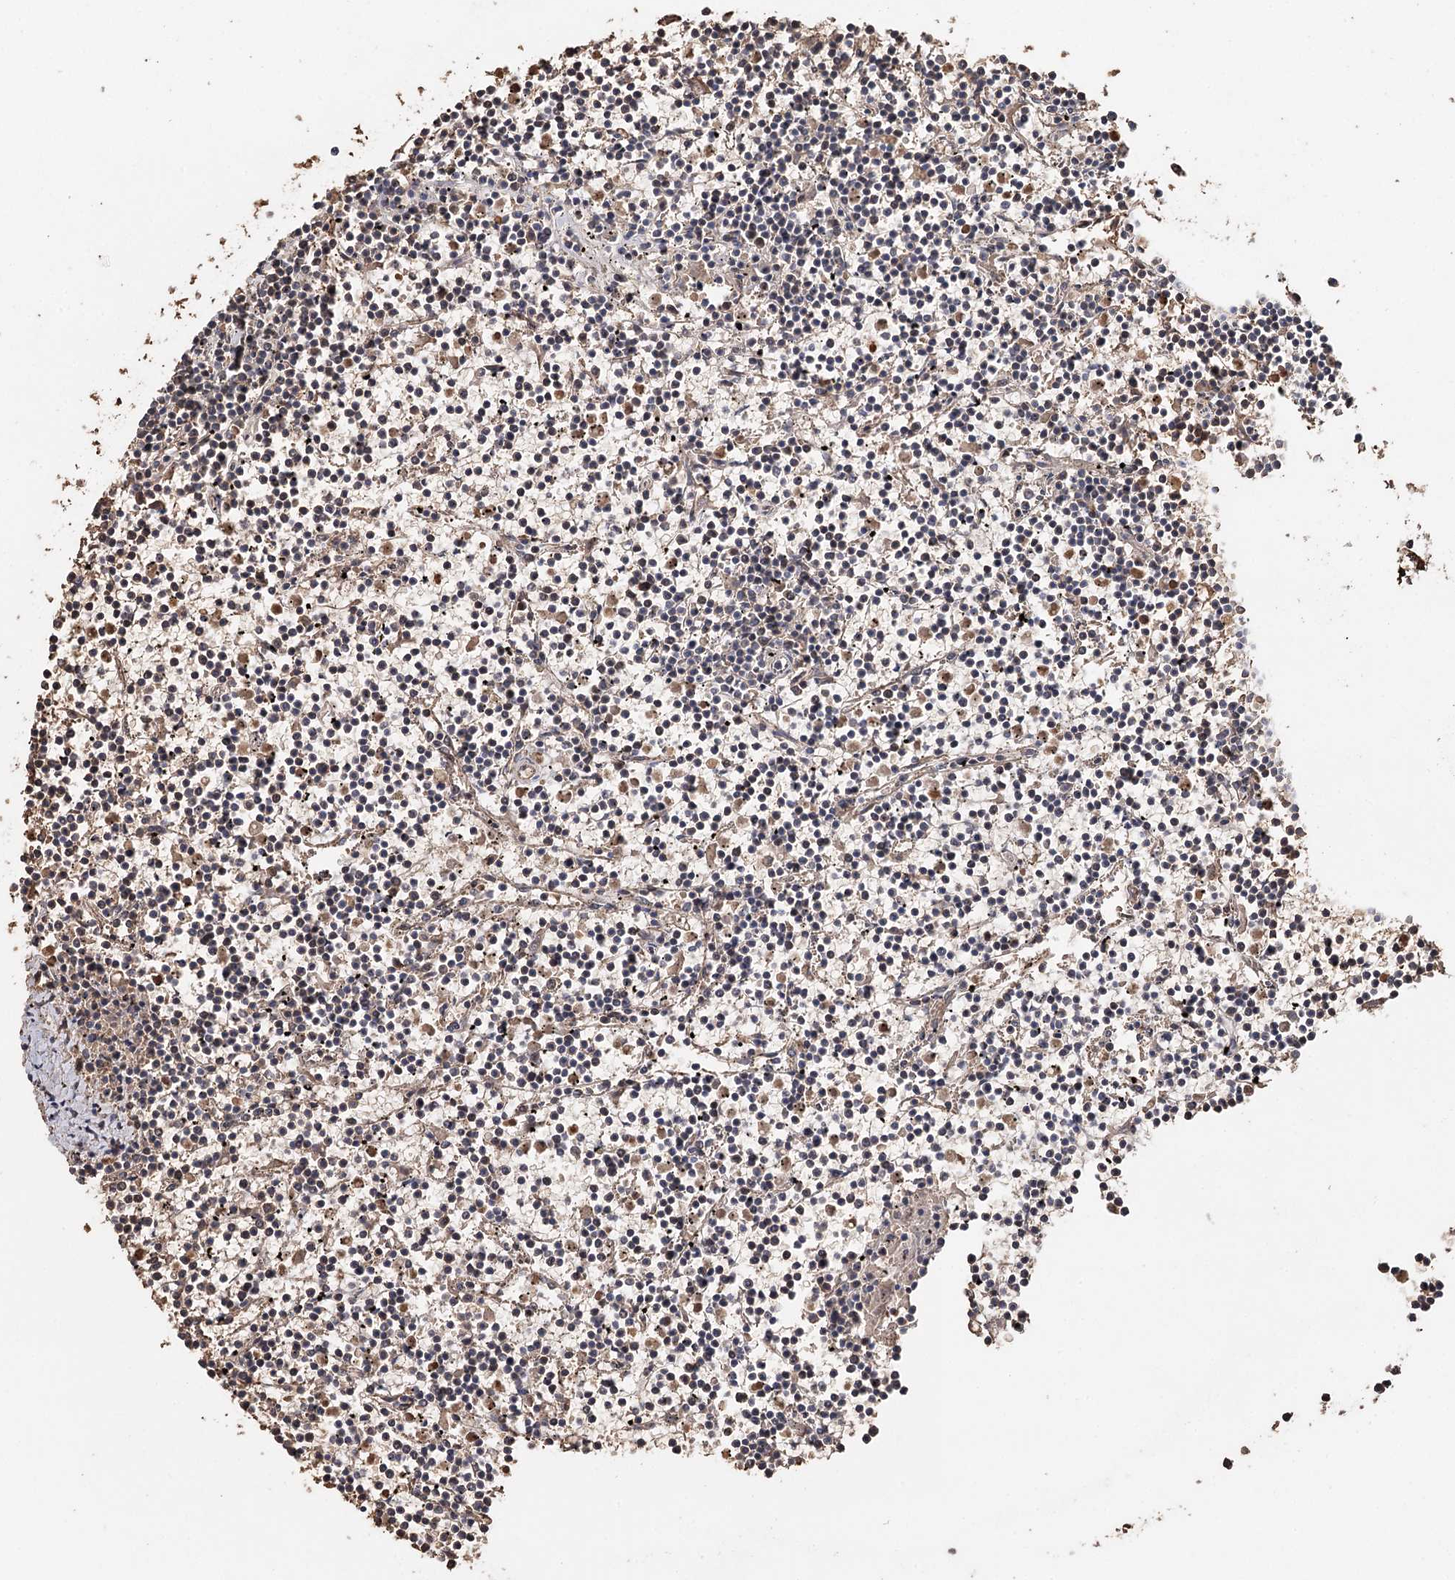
{"staining": {"intensity": "negative", "quantity": "none", "location": "none"}, "tissue": "lymphoma", "cell_type": "Tumor cells", "image_type": "cancer", "snomed": [{"axis": "morphology", "description": "Malignant lymphoma, non-Hodgkin's type, Low grade"}, {"axis": "topography", "description": "Spleen"}], "caption": "The IHC image has no significant expression in tumor cells of low-grade malignant lymphoma, non-Hodgkin's type tissue. Brightfield microscopy of IHC stained with DAB (3,3'-diaminobenzidine) (brown) and hematoxylin (blue), captured at high magnification.", "gene": "SYVN1", "patient": {"sex": "female", "age": 19}}